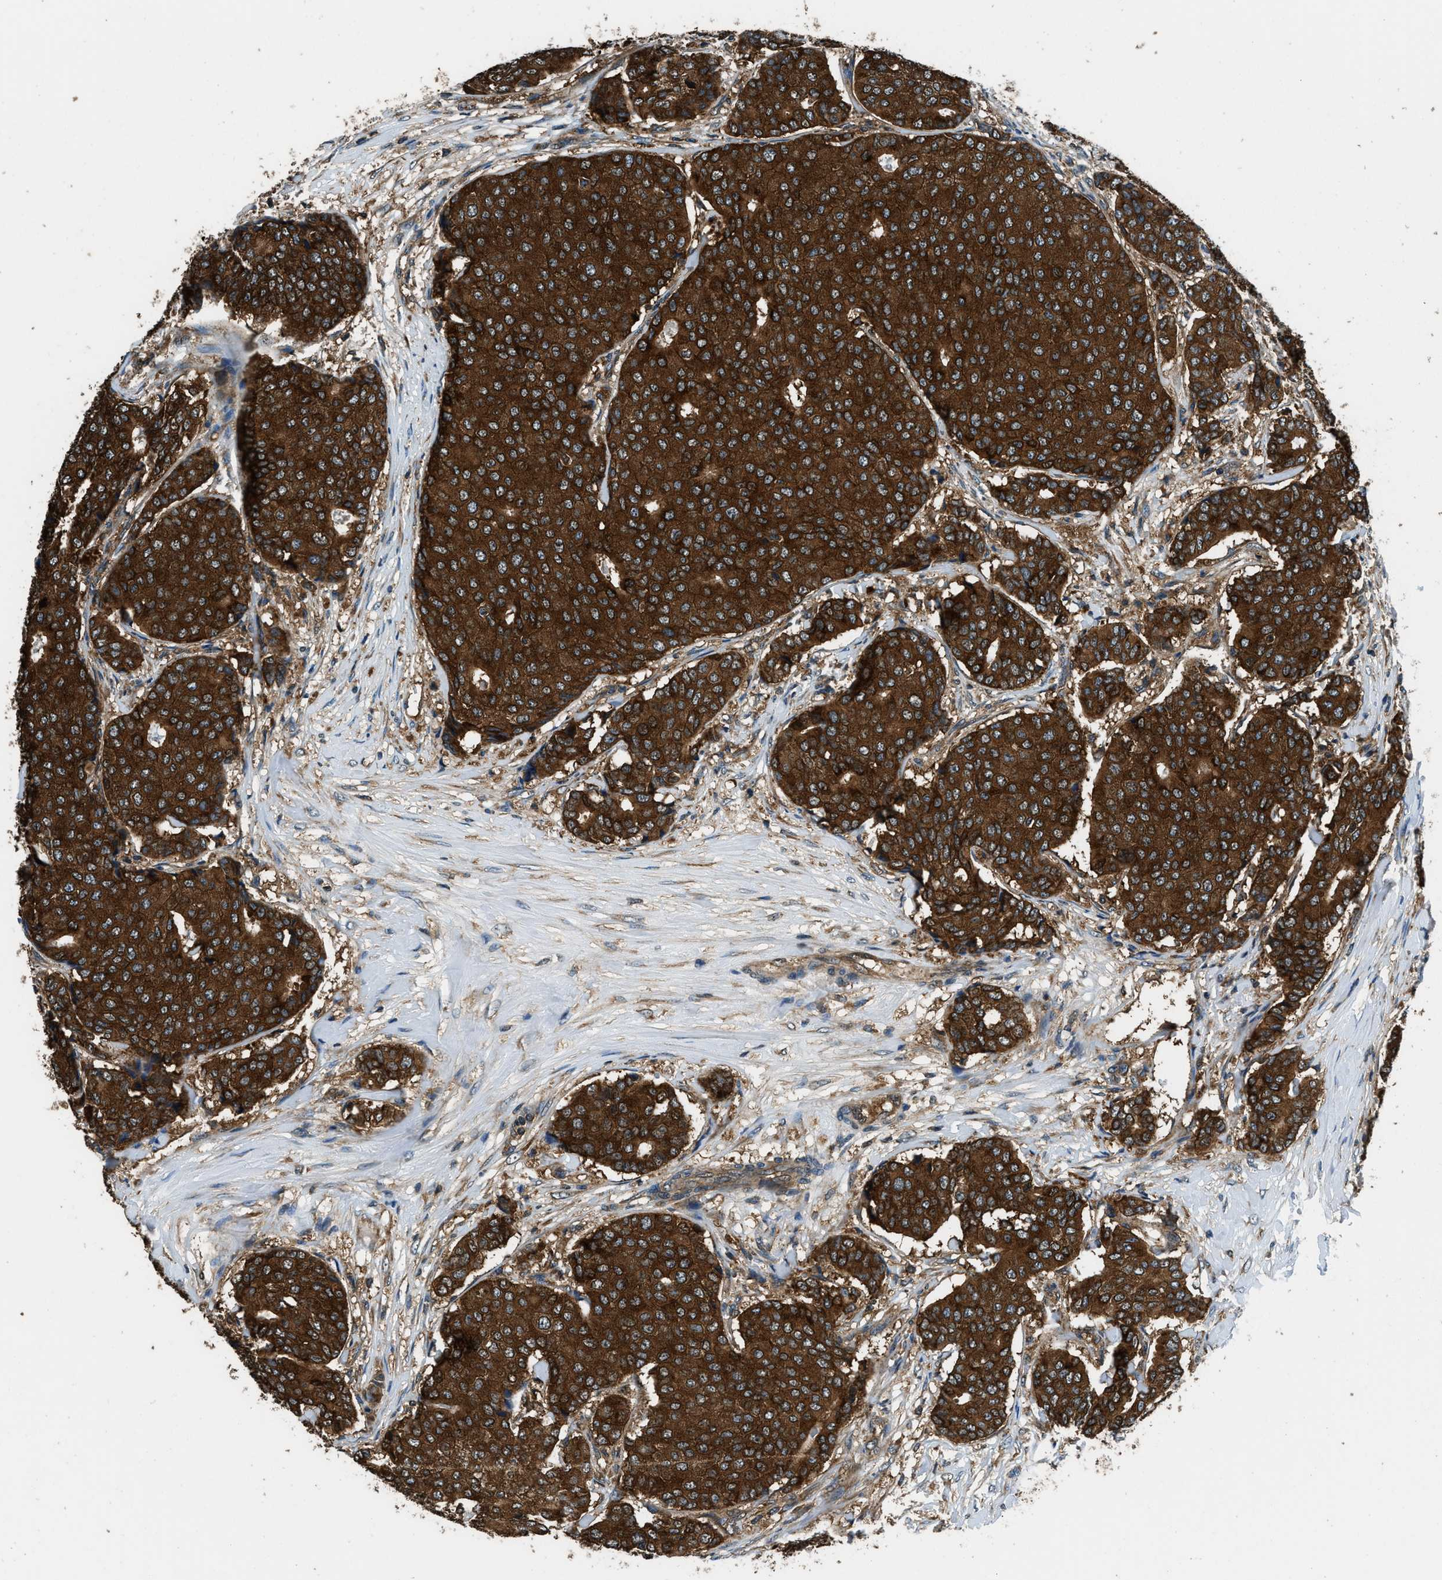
{"staining": {"intensity": "strong", "quantity": ">75%", "location": "cytoplasmic/membranous"}, "tissue": "breast cancer", "cell_type": "Tumor cells", "image_type": "cancer", "snomed": [{"axis": "morphology", "description": "Duct carcinoma"}, {"axis": "topography", "description": "Breast"}], "caption": "Human breast cancer stained with a protein marker exhibits strong staining in tumor cells.", "gene": "ARFGAP2", "patient": {"sex": "female", "age": 75}}